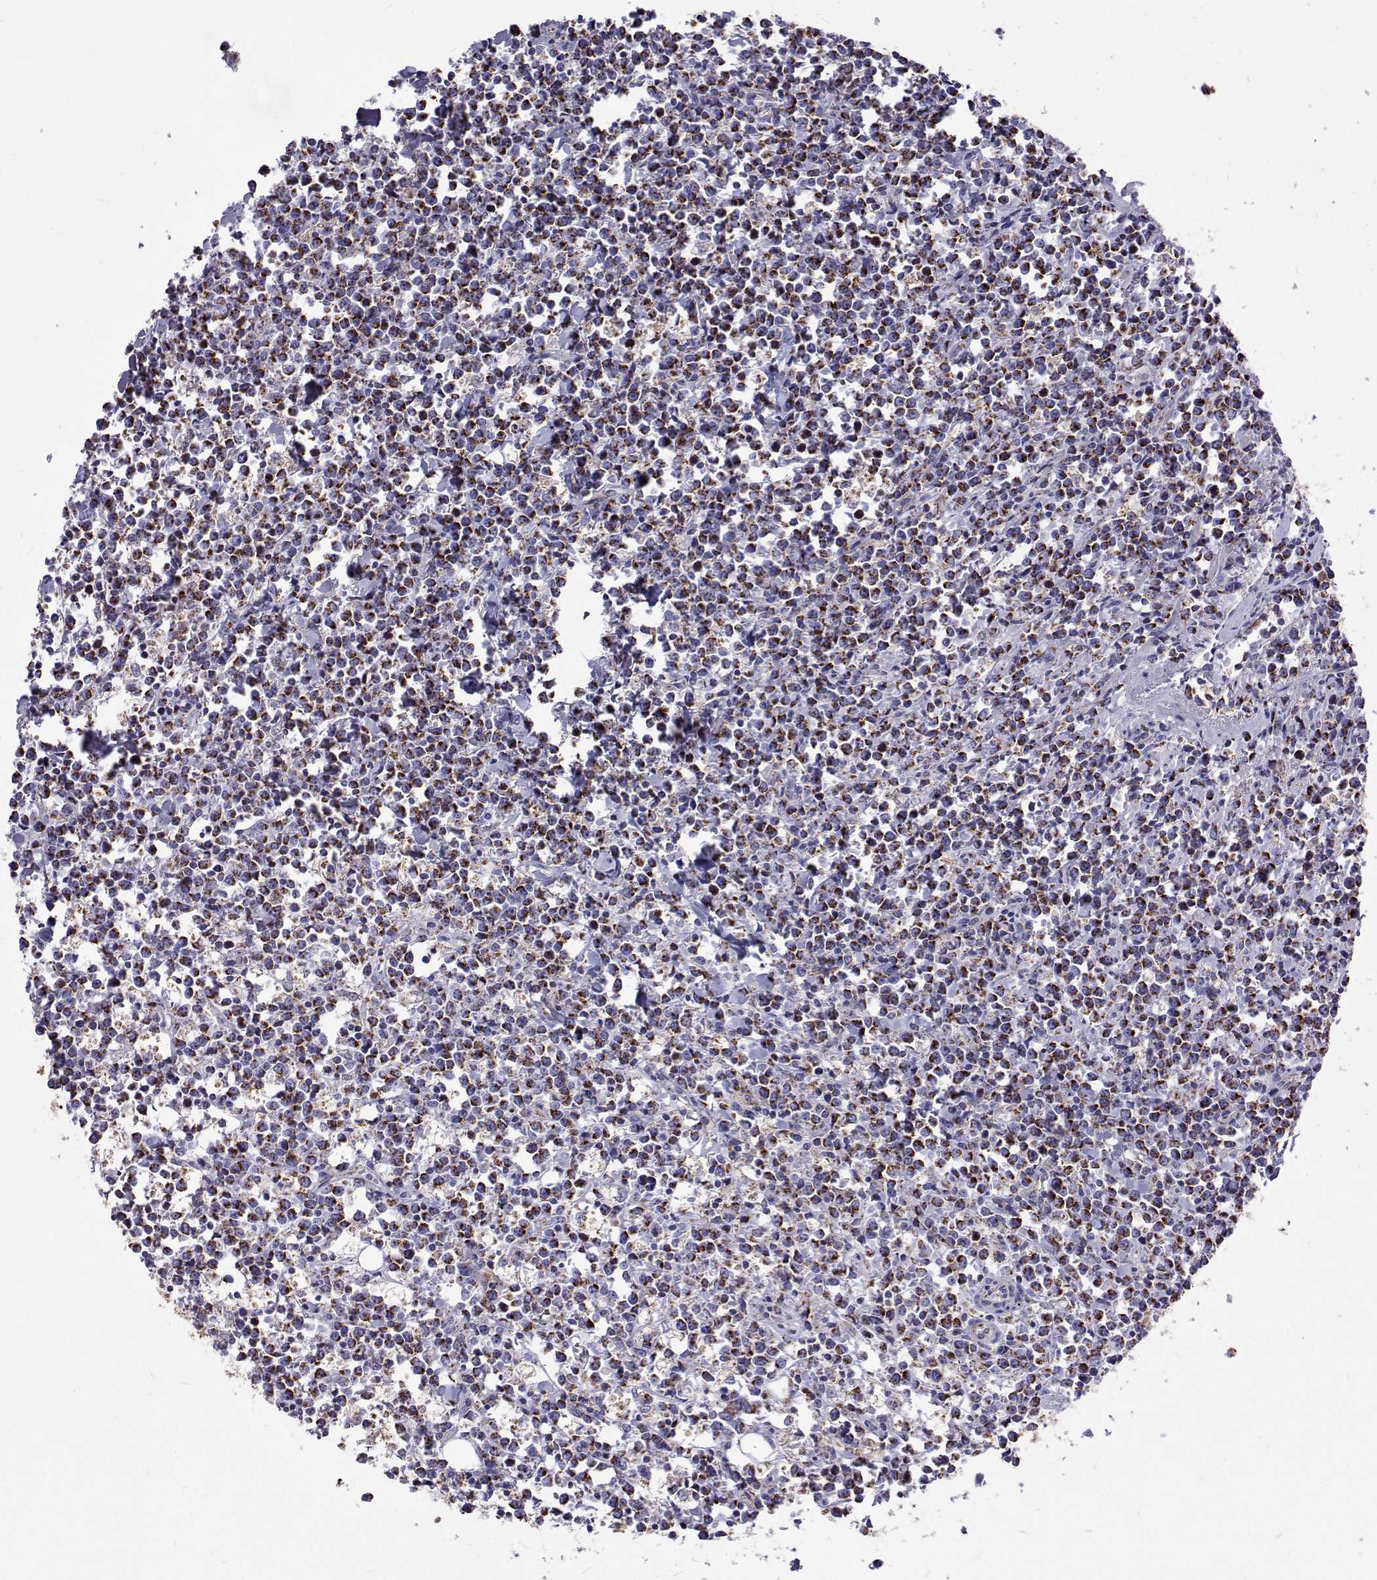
{"staining": {"intensity": "strong", "quantity": "25%-75%", "location": "cytoplasmic/membranous"}, "tissue": "lymphoma", "cell_type": "Tumor cells", "image_type": "cancer", "snomed": [{"axis": "morphology", "description": "Malignant lymphoma, non-Hodgkin's type, High grade"}, {"axis": "topography", "description": "Small intestine"}], "caption": "Lymphoma stained for a protein demonstrates strong cytoplasmic/membranous positivity in tumor cells.", "gene": "MCCC2", "patient": {"sex": "female", "age": 56}}